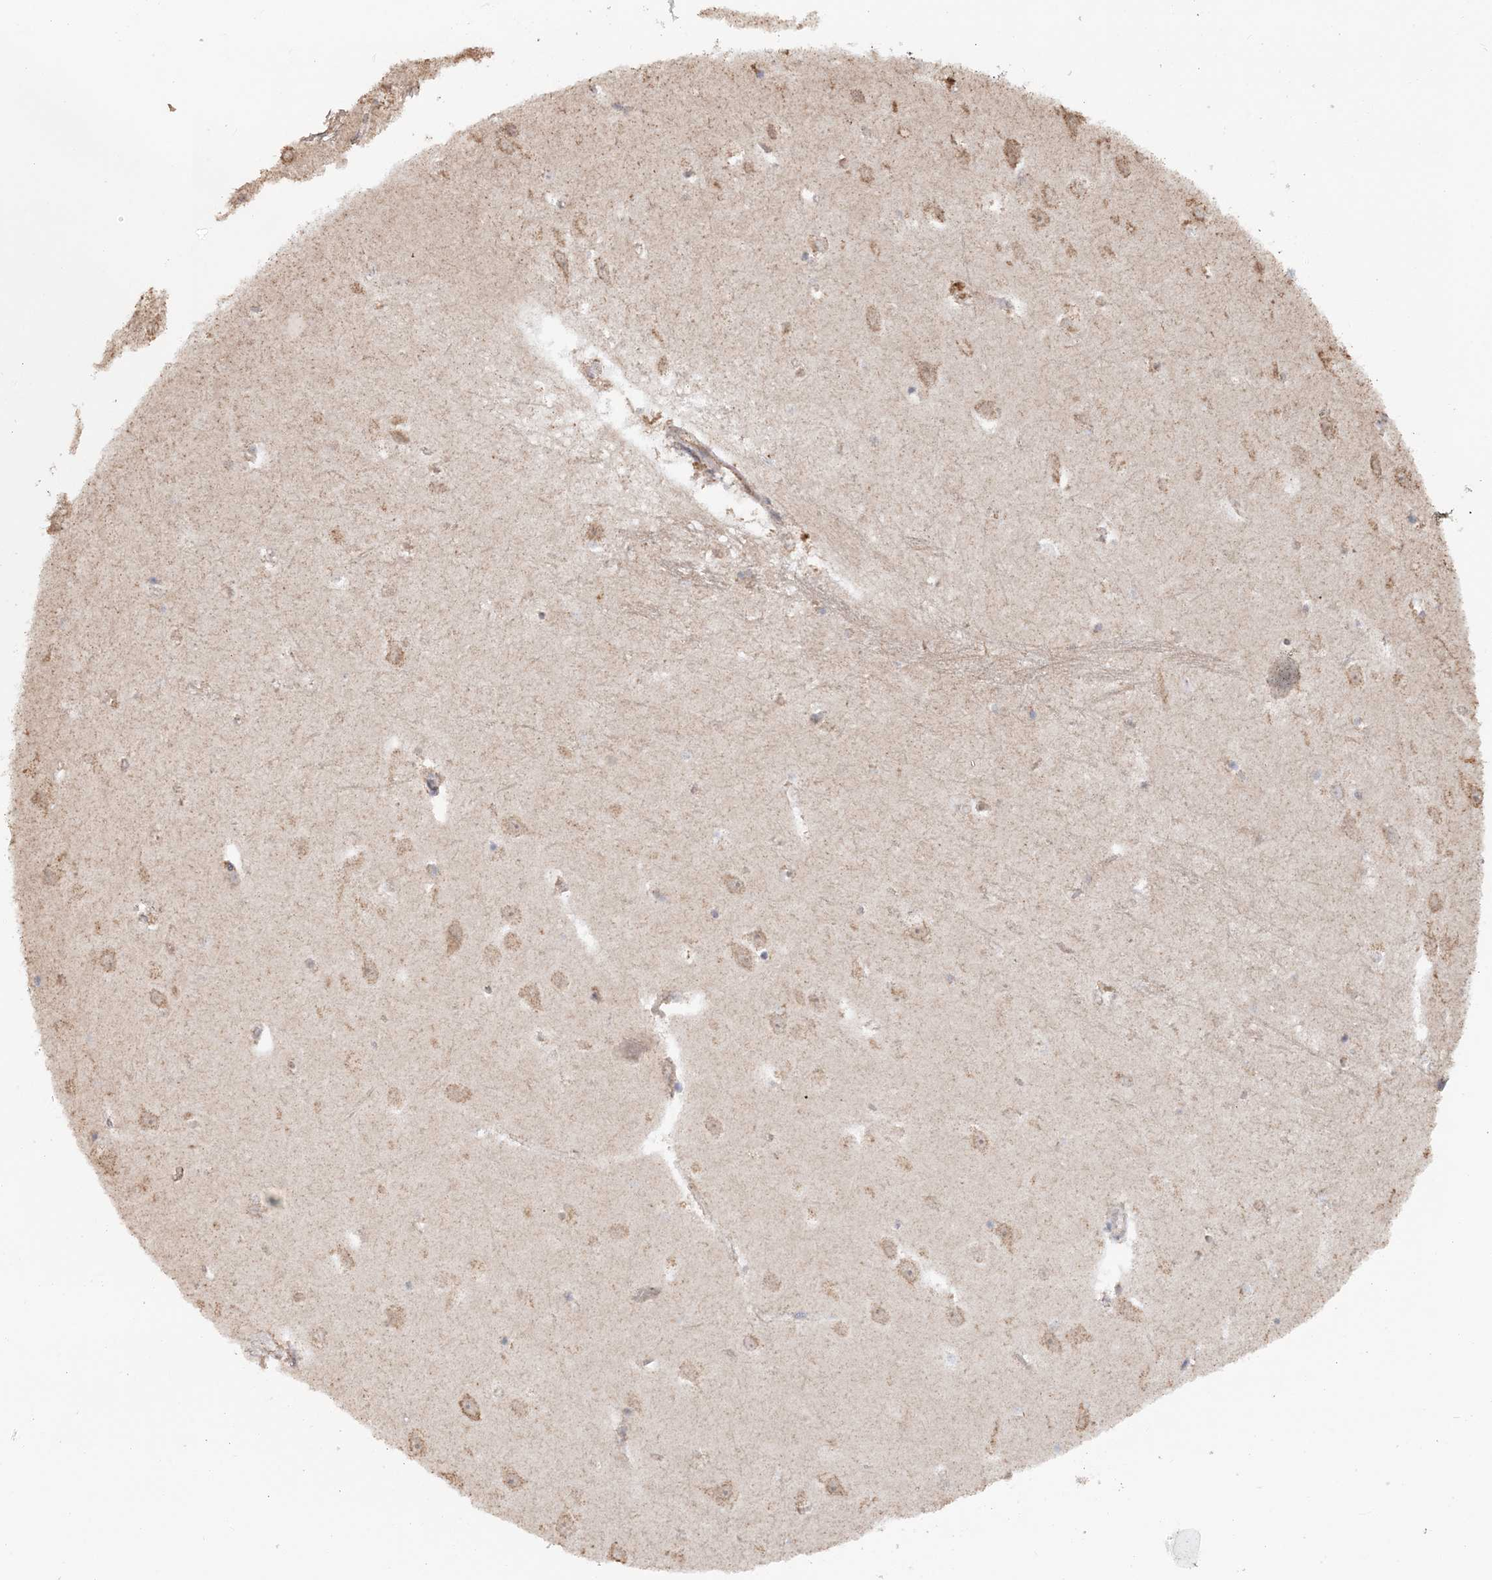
{"staining": {"intensity": "negative", "quantity": "none", "location": "none"}, "tissue": "hippocampus", "cell_type": "Glial cells", "image_type": "normal", "snomed": [{"axis": "morphology", "description": "Normal tissue, NOS"}, {"axis": "topography", "description": "Hippocampus"}], "caption": "High power microscopy photomicrograph of an IHC histopathology image of normal hippocampus, revealing no significant expression in glial cells.", "gene": "FBXO38", "patient": {"sex": "female", "age": 64}}